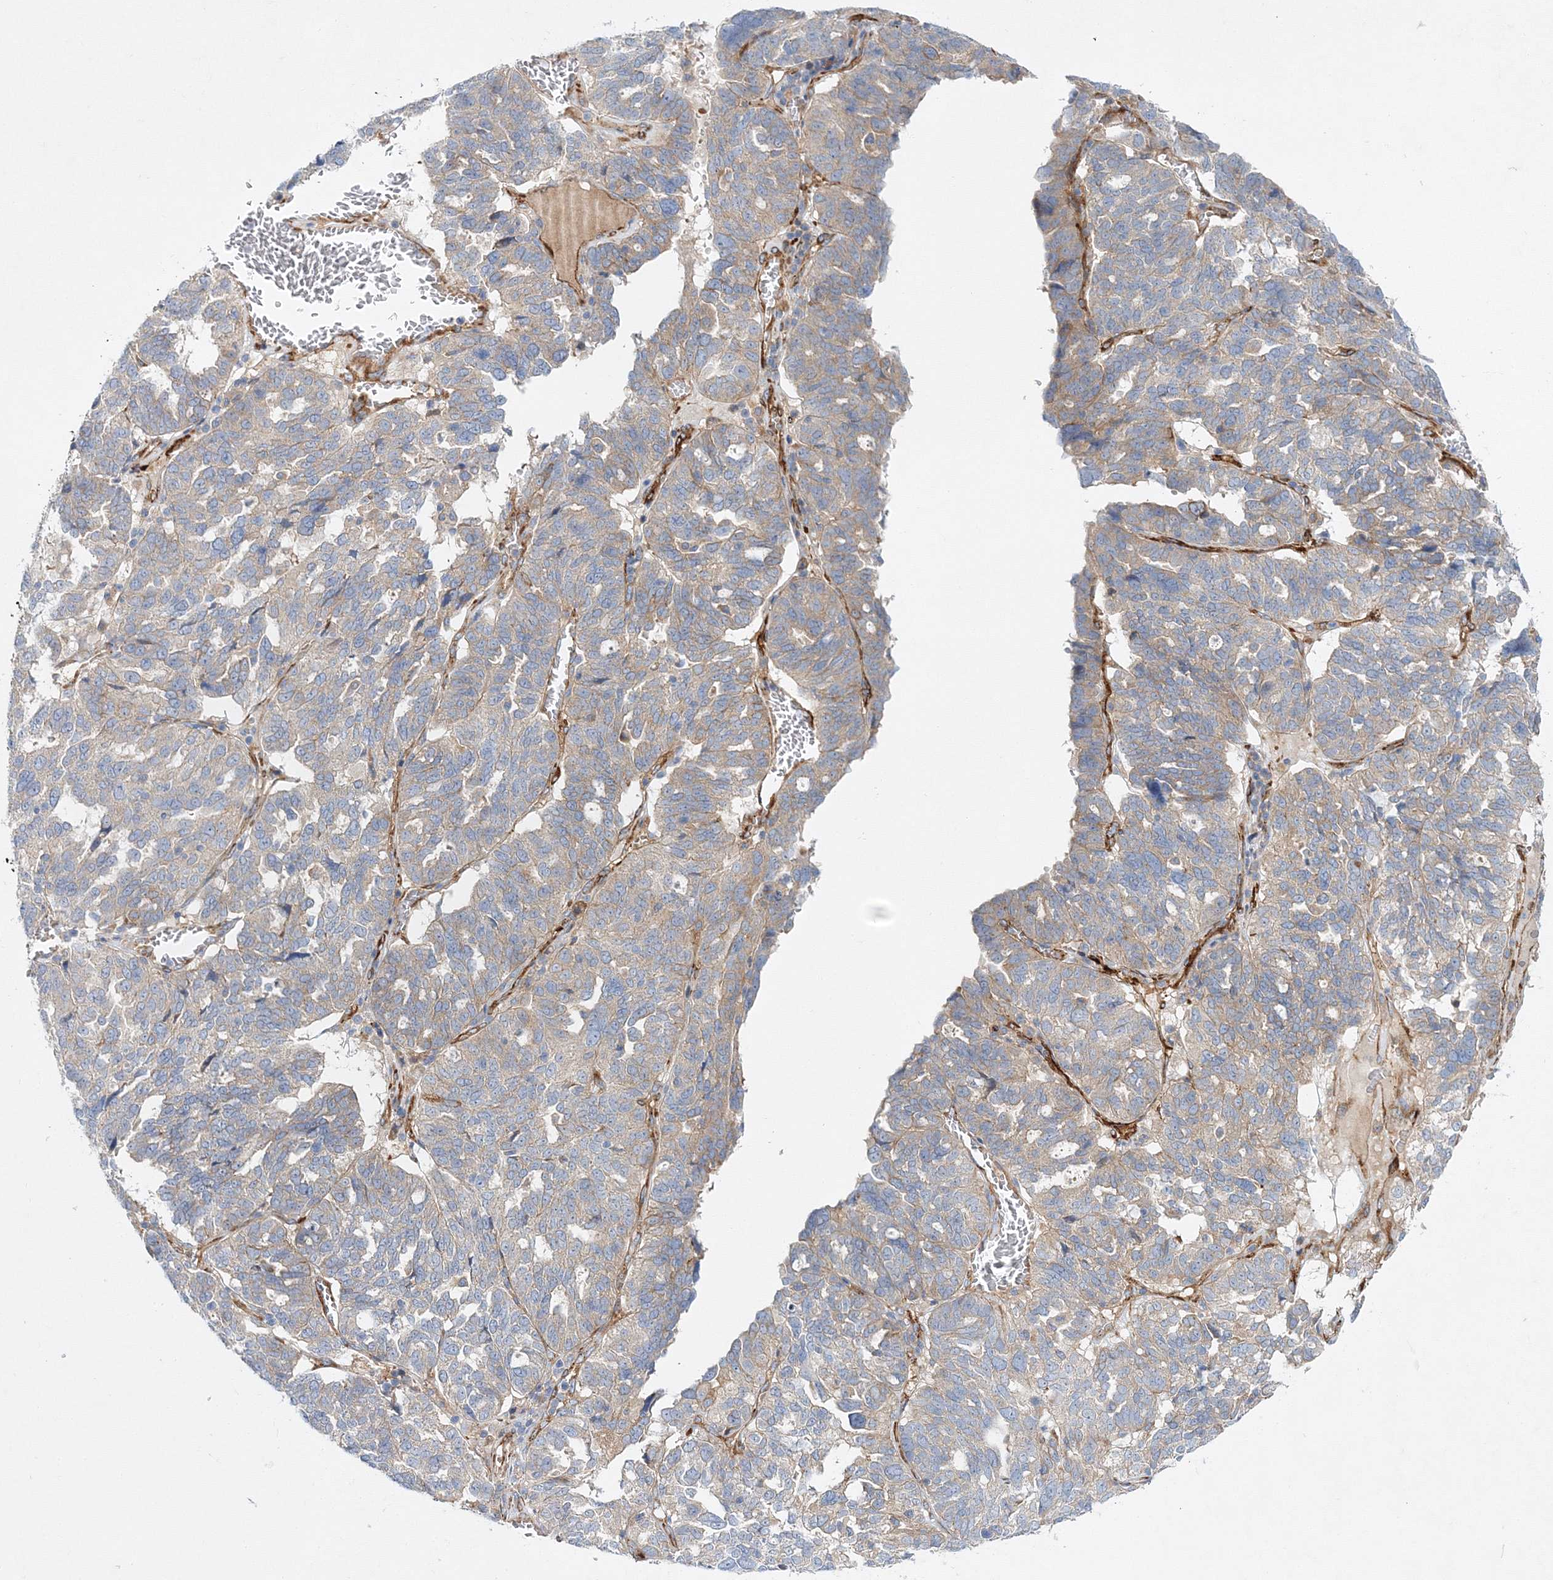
{"staining": {"intensity": "weak", "quantity": ">75%", "location": "cytoplasmic/membranous"}, "tissue": "ovarian cancer", "cell_type": "Tumor cells", "image_type": "cancer", "snomed": [{"axis": "morphology", "description": "Cystadenocarcinoma, serous, NOS"}, {"axis": "topography", "description": "Ovary"}], "caption": "Protein staining demonstrates weak cytoplasmic/membranous staining in about >75% of tumor cells in serous cystadenocarcinoma (ovarian).", "gene": "ZFYVE16", "patient": {"sex": "female", "age": 59}}